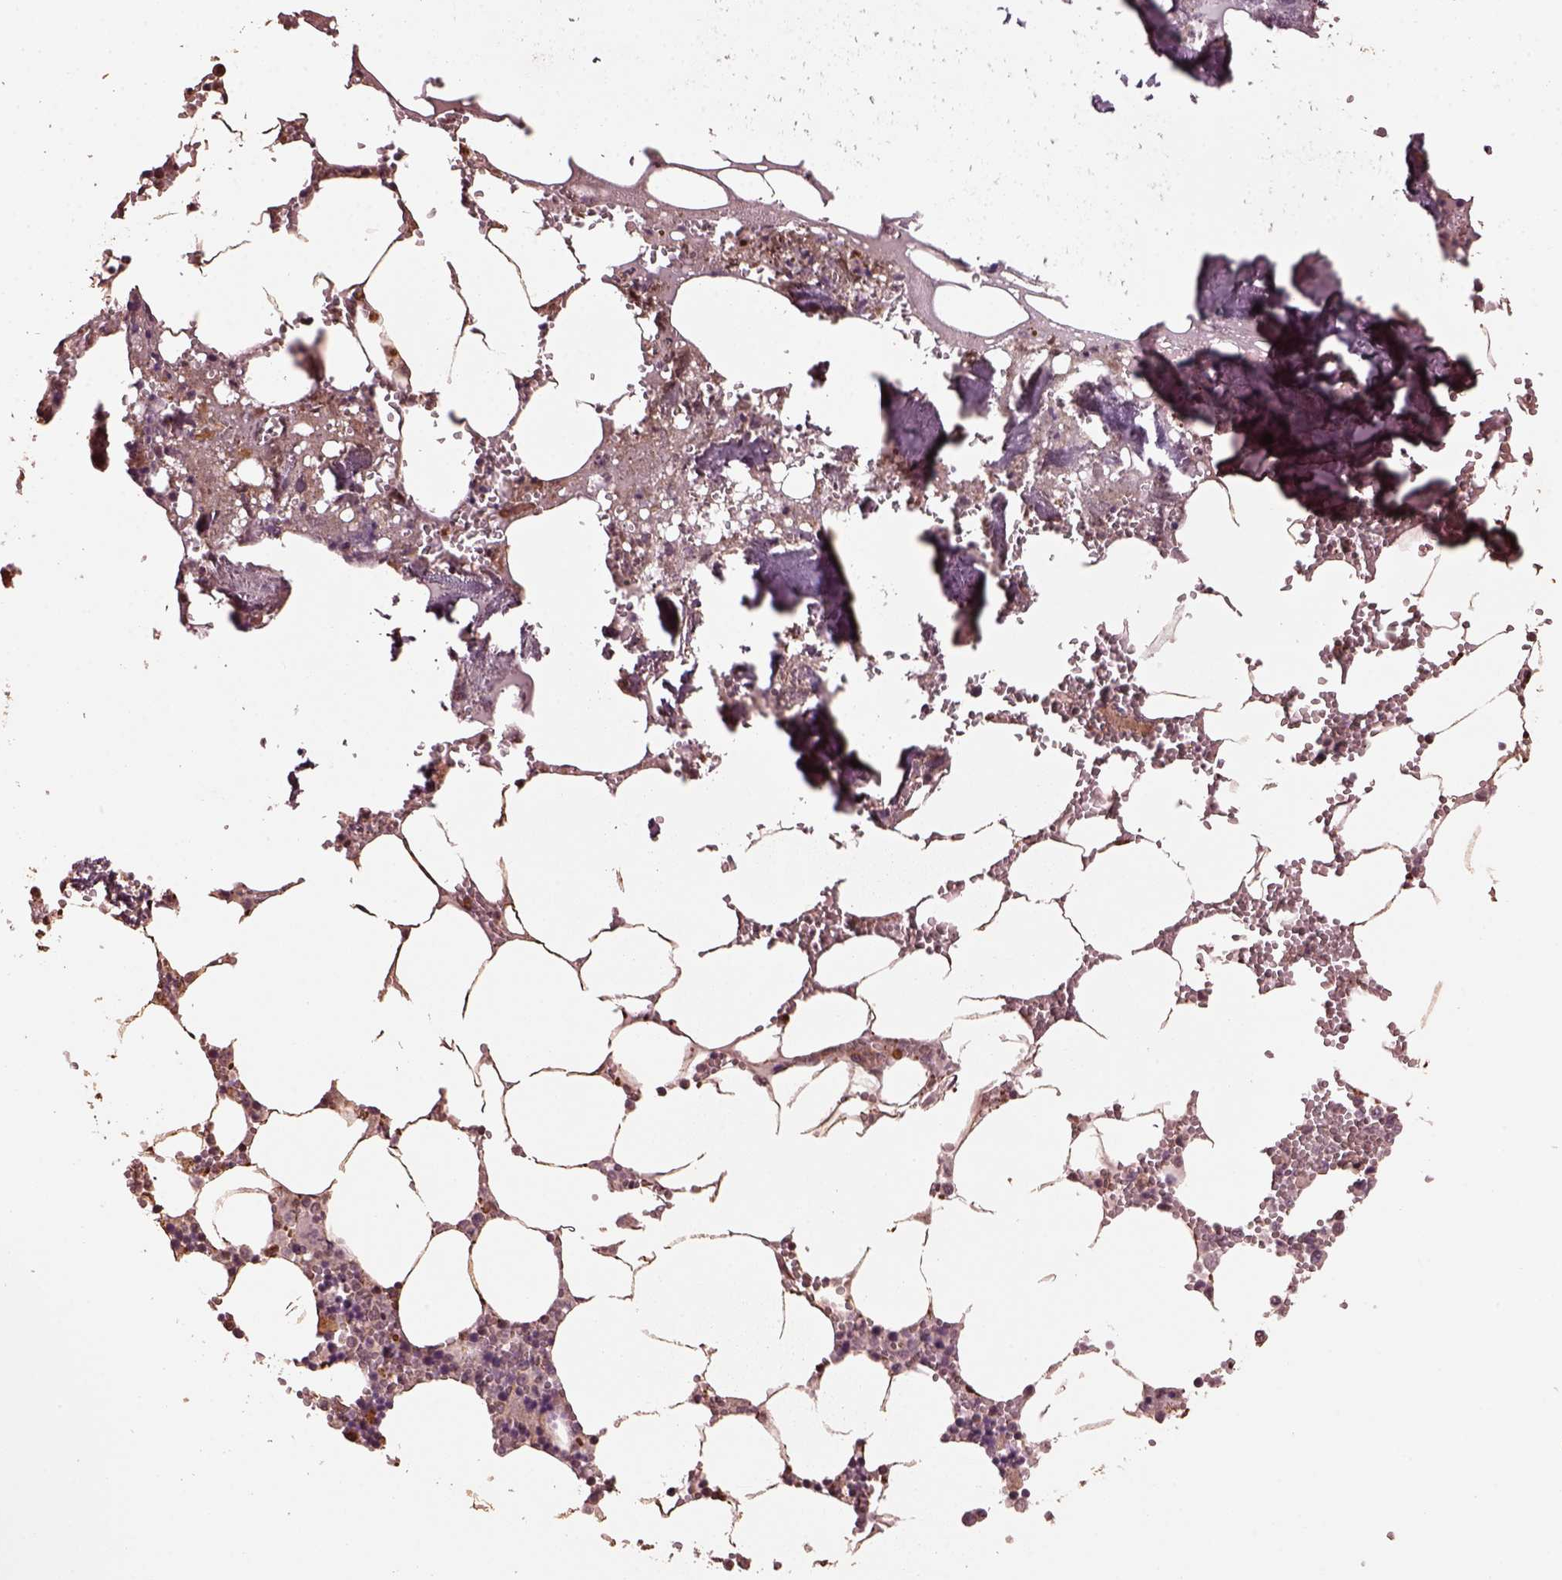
{"staining": {"intensity": "moderate", "quantity": "25%-75%", "location": "cytoplasmic/membranous"}, "tissue": "bone marrow", "cell_type": "Hematopoietic cells", "image_type": "normal", "snomed": [{"axis": "morphology", "description": "Normal tissue, NOS"}, {"axis": "topography", "description": "Bone marrow"}], "caption": "Hematopoietic cells exhibit moderate cytoplasmic/membranous staining in about 25%-75% of cells in normal bone marrow. Ihc stains the protein in brown and the nuclei are stained blue.", "gene": "GTPBP1", "patient": {"sex": "male", "age": 54}}